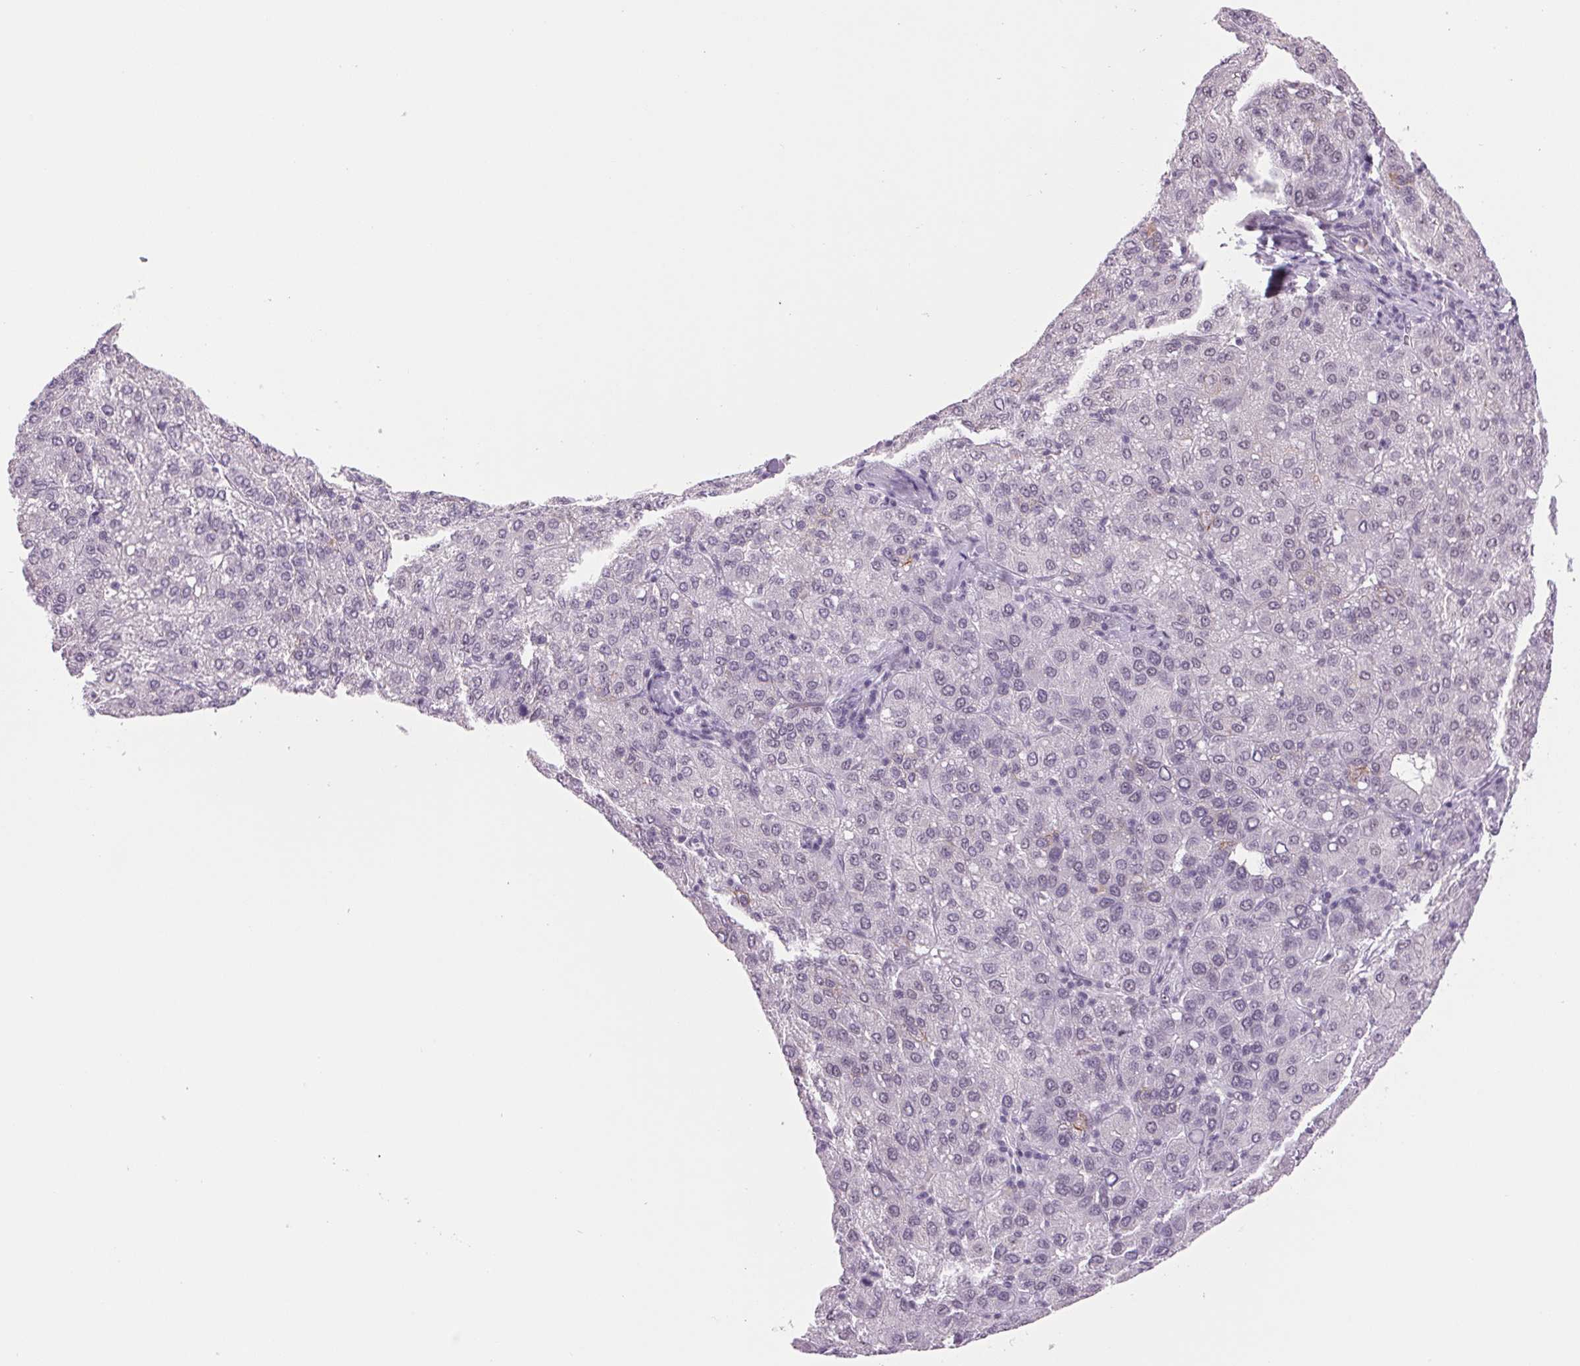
{"staining": {"intensity": "negative", "quantity": "none", "location": "none"}, "tissue": "liver cancer", "cell_type": "Tumor cells", "image_type": "cancer", "snomed": [{"axis": "morphology", "description": "Carcinoma, Hepatocellular, NOS"}, {"axis": "topography", "description": "Liver"}], "caption": "Immunohistochemical staining of human liver cancer displays no significant expression in tumor cells. (DAB (3,3'-diaminobenzidine) immunohistochemistry (IHC), high magnification).", "gene": "ZC3H14", "patient": {"sex": "male", "age": 65}}